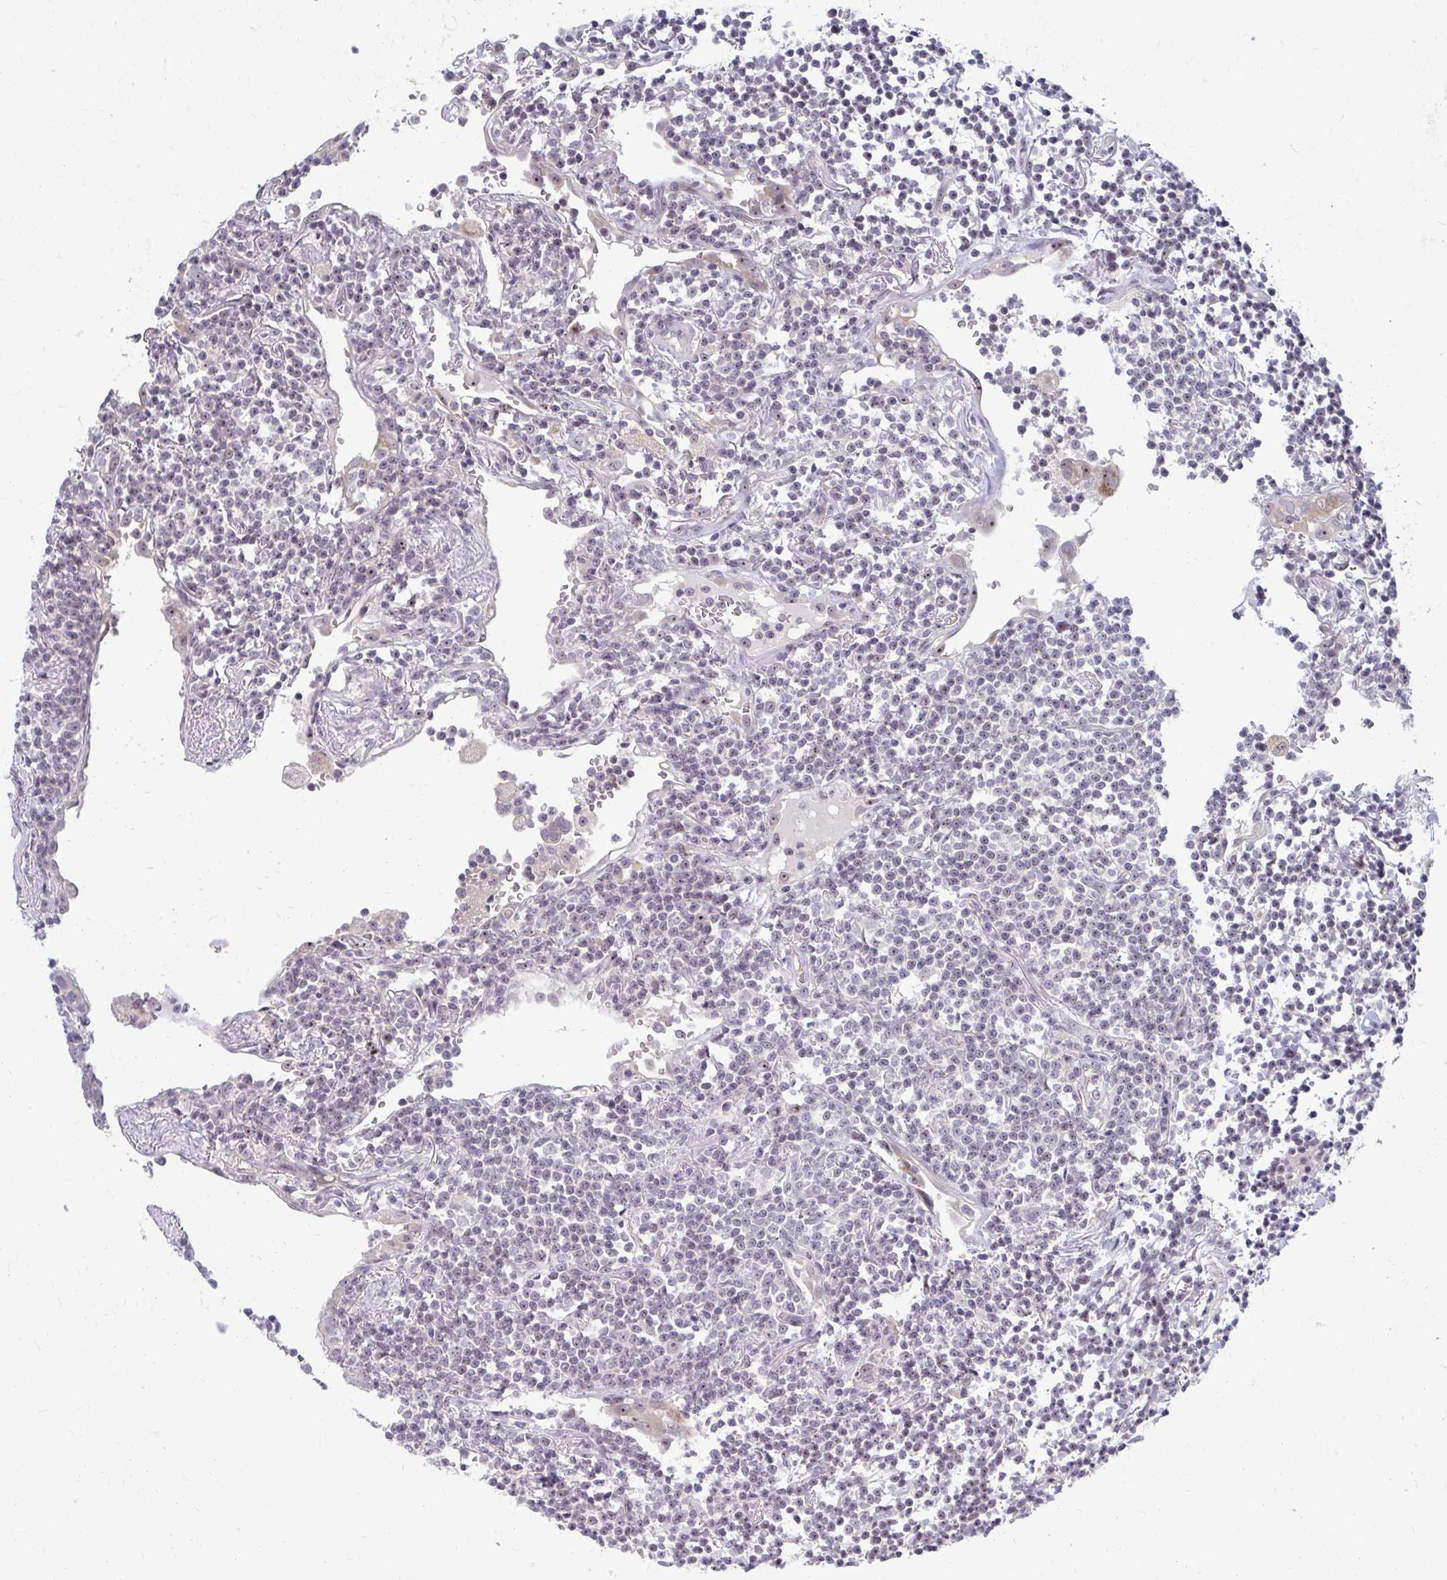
{"staining": {"intensity": "negative", "quantity": "none", "location": "none"}, "tissue": "lymphoma", "cell_type": "Tumor cells", "image_type": "cancer", "snomed": [{"axis": "morphology", "description": "Malignant lymphoma, non-Hodgkin's type, Low grade"}, {"axis": "topography", "description": "Lung"}], "caption": "This image is of lymphoma stained with immunohistochemistry to label a protein in brown with the nuclei are counter-stained blue. There is no staining in tumor cells. Nuclei are stained in blue.", "gene": "NUDT16", "patient": {"sex": "female", "age": 71}}